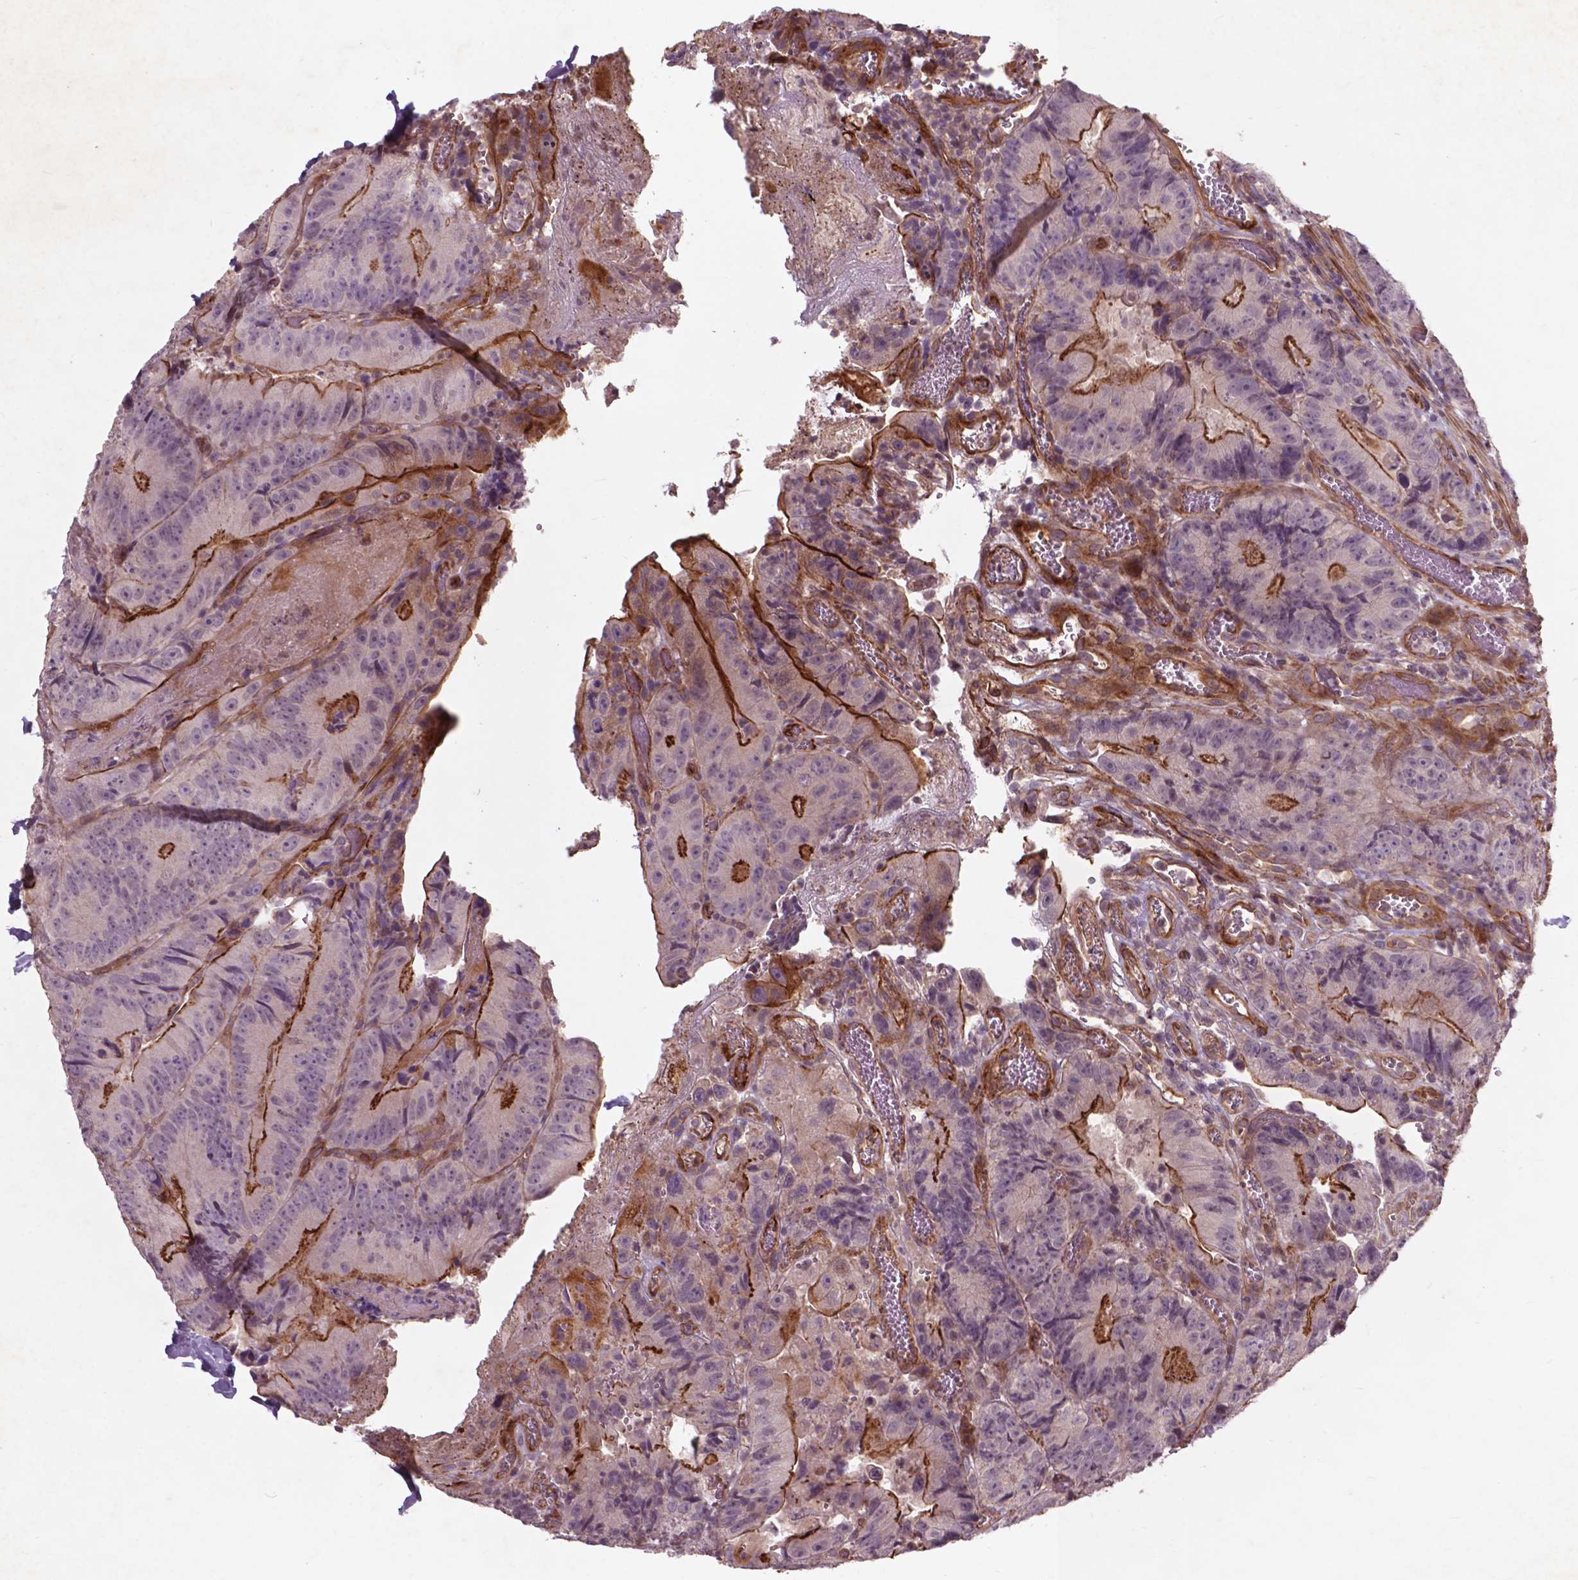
{"staining": {"intensity": "strong", "quantity": "25%-75%", "location": "cytoplasmic/membranous"}, "tissue": "colorectal cancer", "cell_type": "Tumor cells", "image_type": "cancer", "snomed": [{"axis": "morphology", "description": "Adenocarcinoma, NOS"}, {"axis": "topography", "description": "Colon"}], "caption": "A histopathology image showing strong cytoplasmic/membranous expression in about 25%-75% of tumor cells in adenocarcinoma (colorectal), as visualized by brown immunohistochemical staining.", "gene": "RFPL4B", "patient": {"sex": "female", "age": 86}}